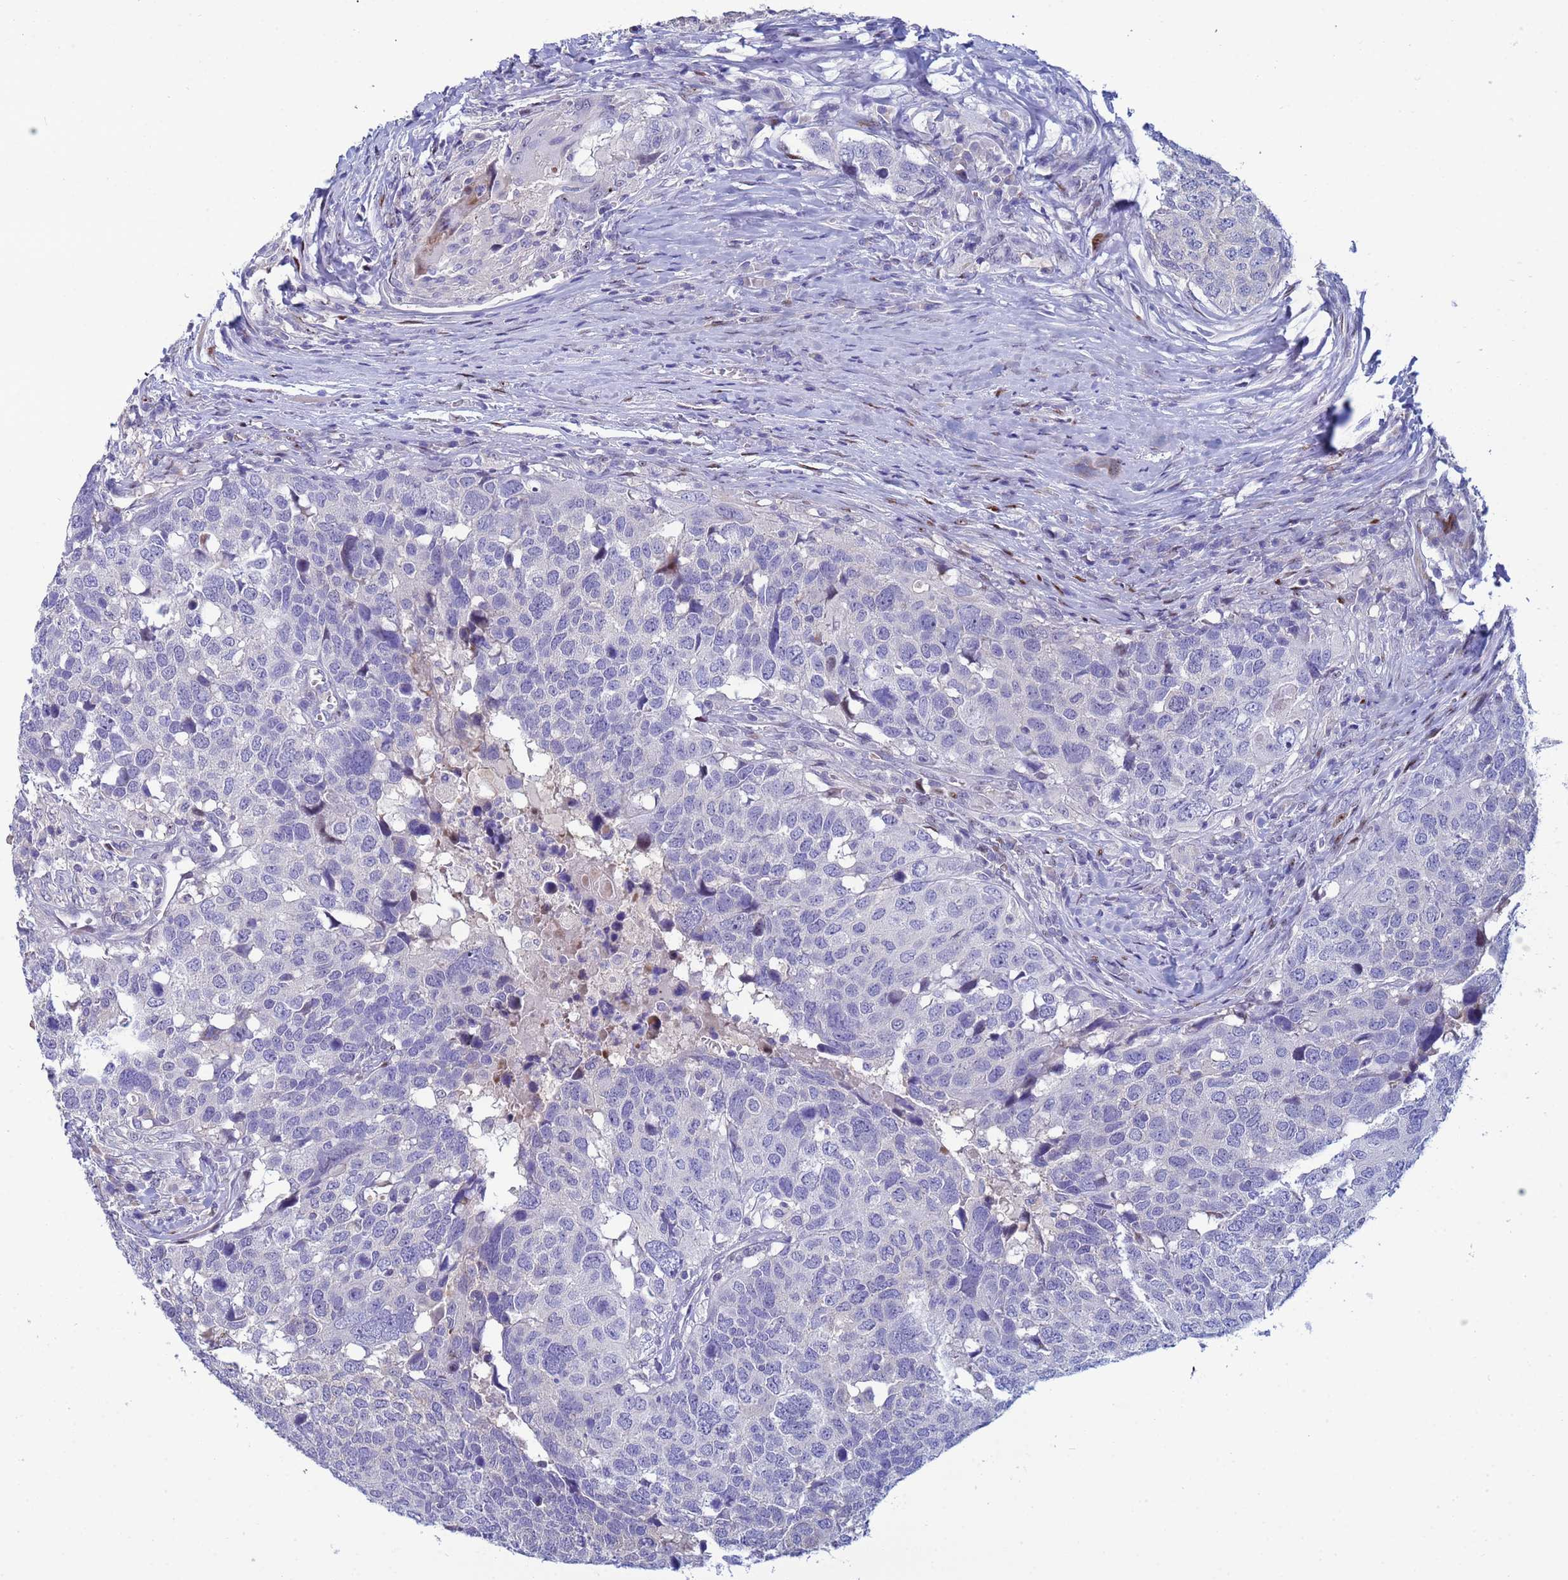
{"staining": {"intensity": "negative", "quantity": "none", "location": "none"}, "tissue": "head and neck cancer", "cell_type": "Tumor cells", "image_type": "cancer", "snomed": [{"axis": "morphology", "description": "Squamous cell carcinoma, NOS"}, {"axis": "topography", "description": "Head-Neck"}], "caption": "DAB (3,3'-diaminobenzidine) immunohistochemical staining of human head and neck cancer (squamous cell carcinoma) demonstrates no significant expression in tumor cells.", "gene": "PPP6R1", "patient": {"sex": "male", "age": 66}}